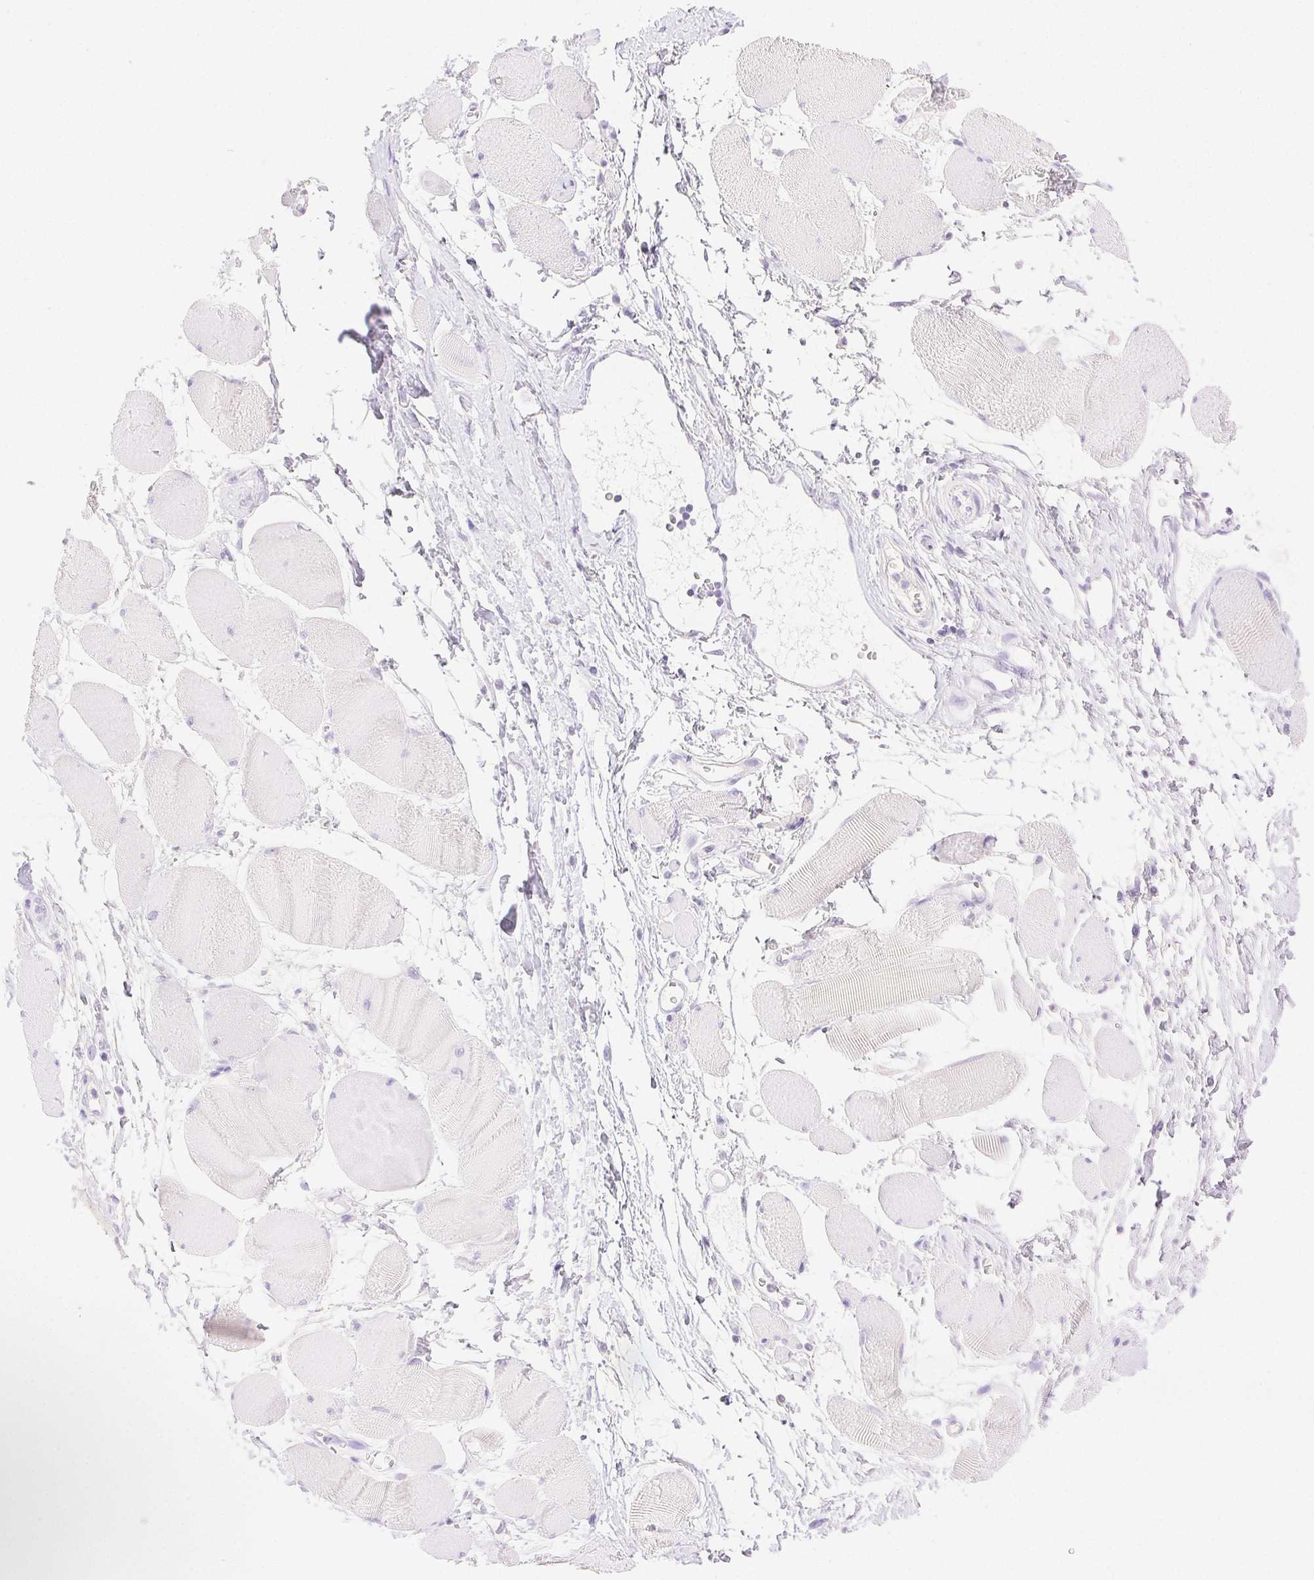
{"staining": {"intensity": "negative", "quantity": "none", "location": "none"}, "tissue": "skeletal muscle", "cell_type": "Myocytes", "image_type": "normal", "snomed": [{"axis": "morphology", "description": "Normal tissue, NOS"}, {"axis": "topography", "description": "Skeletal muscle"}], "caption": "This is a image of immunohistochemistry staining of unremarkable skeletal muscle, which shows no expression in myocytes.", "gene": "SPACA4", "patient": {"sex": "female", "age": 75}}